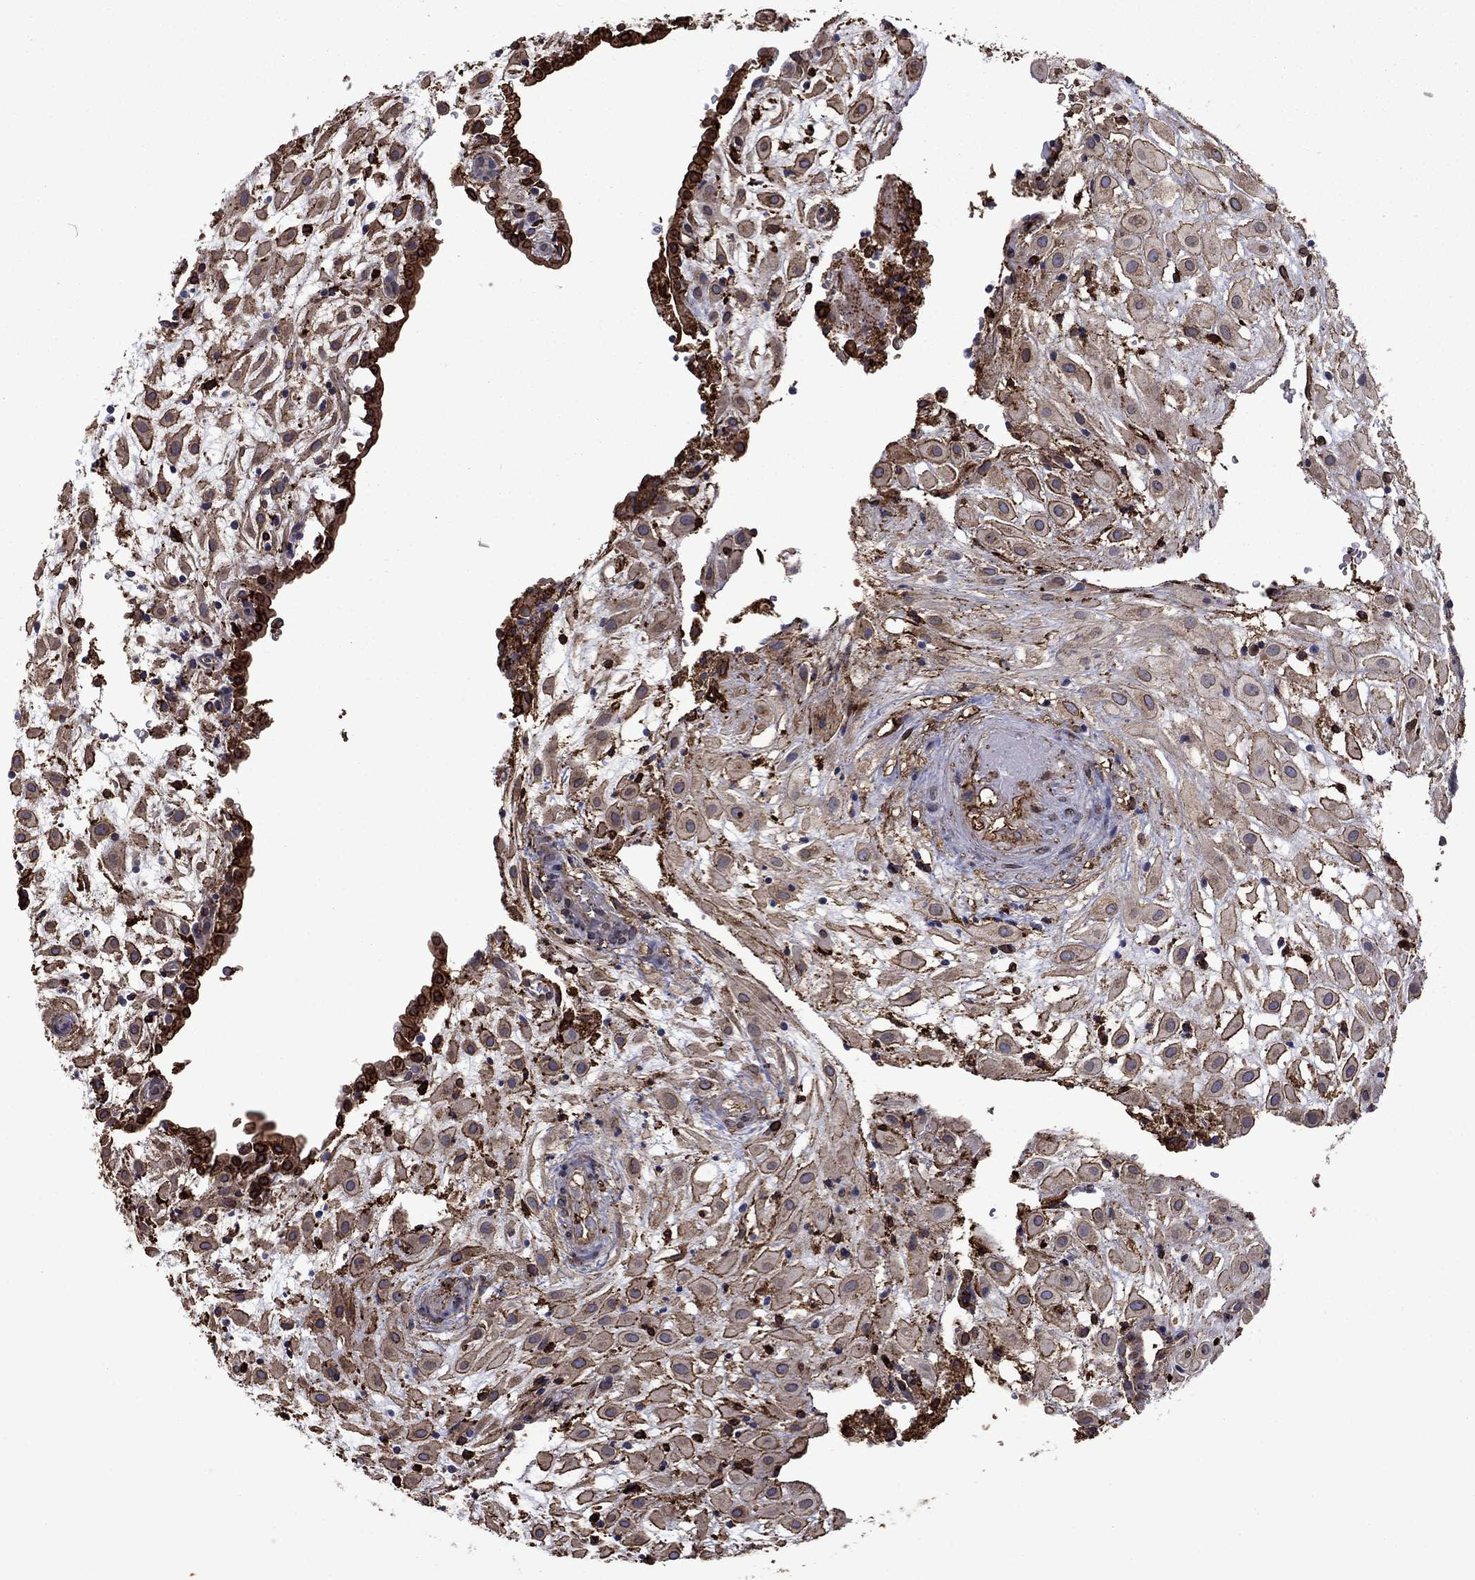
{"staining": {"intensity": "strong", "quantity": "<25%", "location": "cytoplasmic/membranous"}, "tissue": "placenta", "cell_type": "Decidual cells", "image_type": "normal", "snomed": [{"axis": "morphology", "description": "Normal tissue, NOS"}, {"axis": "topography", "description": "Placenta"}], "caption": "Protein staining of benign placenta exhibits strong cytoplasmic/membranous staining in about <25% of decidual cells.", "gene": "PLAU", "patient": {"sex": "female", "age": 24}}